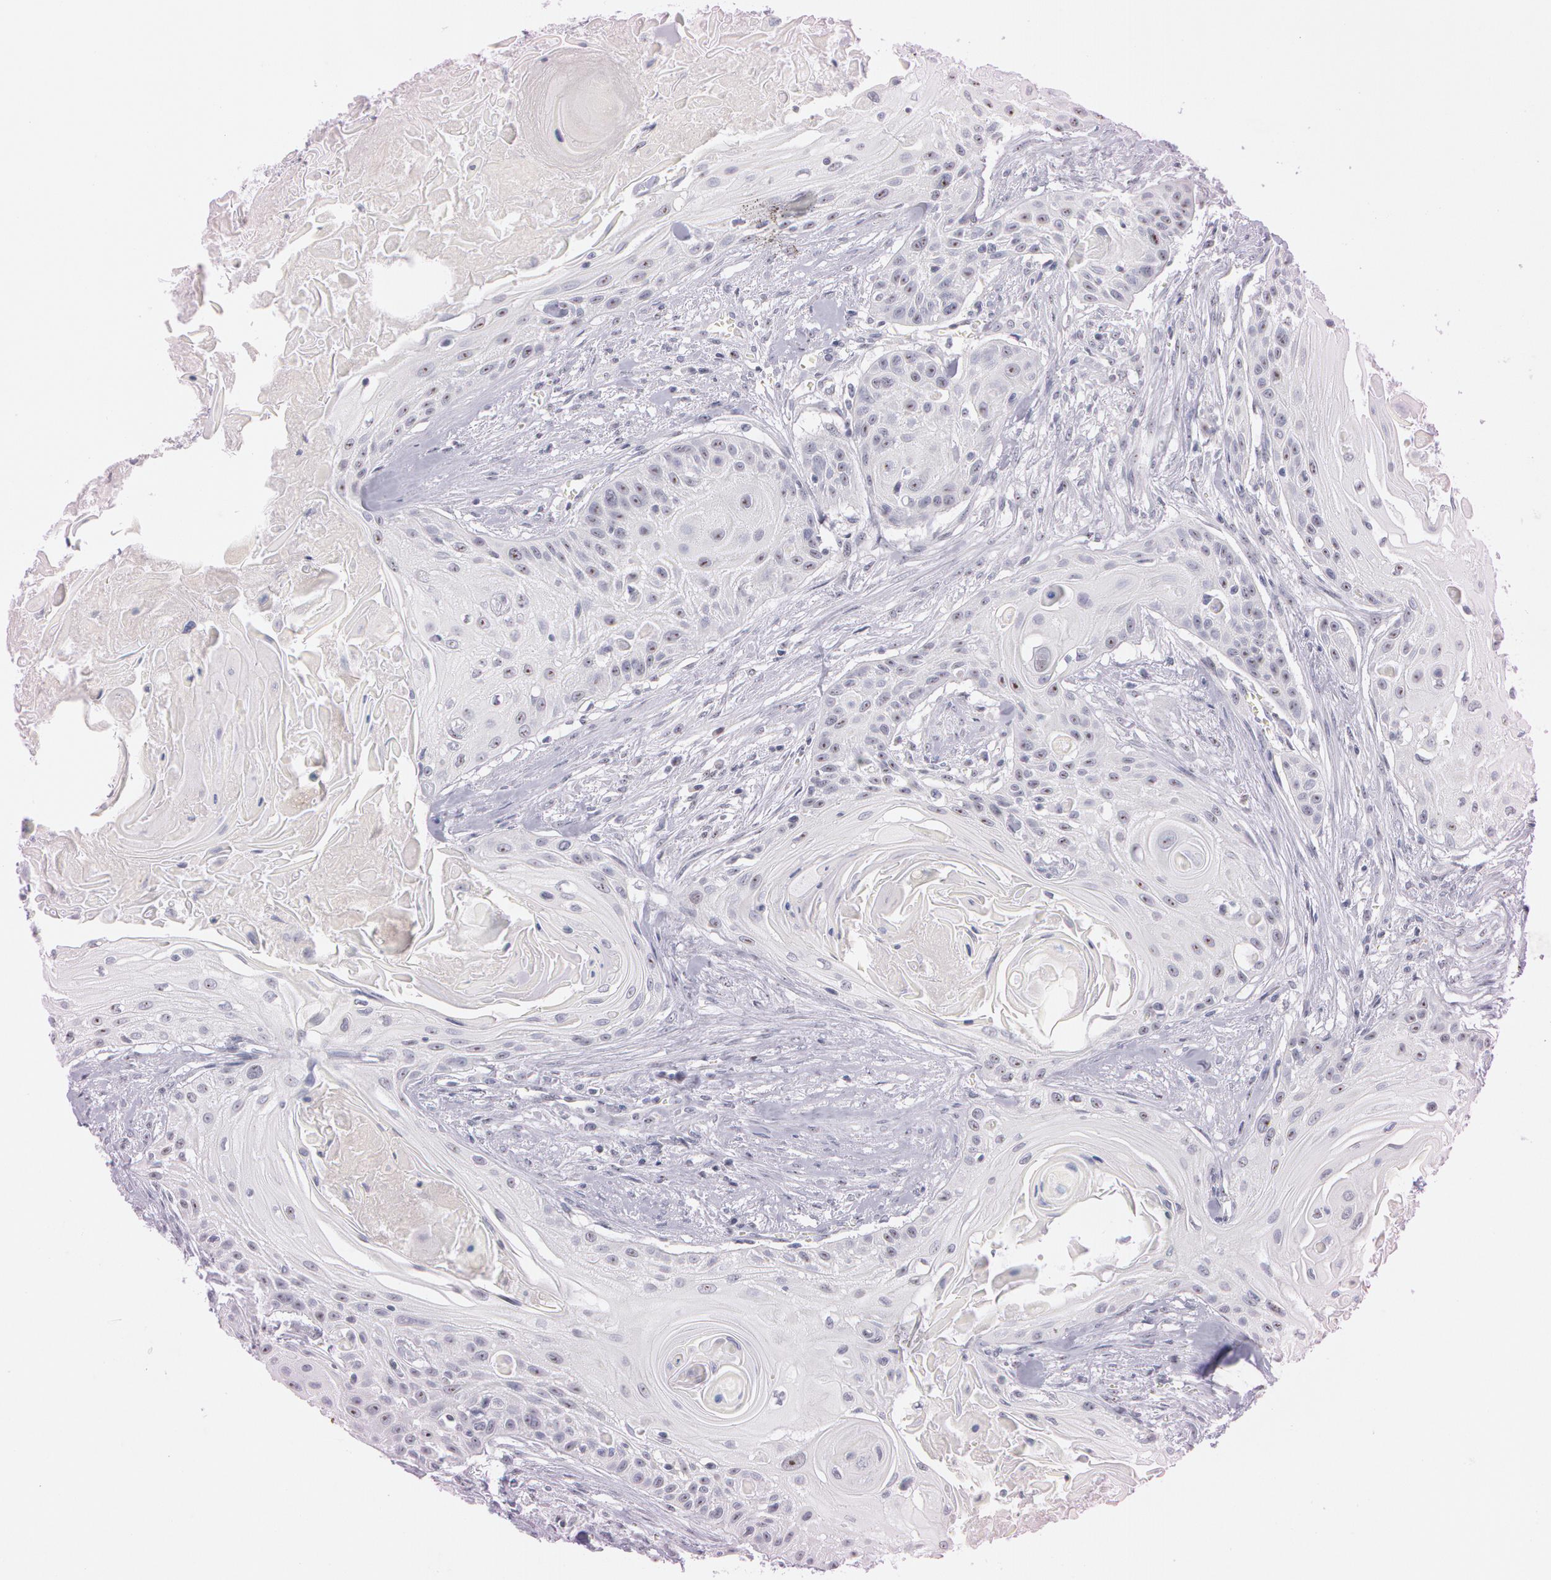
{"staining": {"intensity": "moderate", "quantity": "25%-75%", "location": "nuclear"}, "tissue": "head and neck cancer", "cell_type": "Tumor cells", "image_type": "cancer", "snomed": [{"axis": "morphology", "description": "Squamous cell carcinoma, NOS"}, {"axis": "morphology", "description": "Squamous cell carcinoma, metastatic, NOS"}, {"axis": "topography", "description": "Lymph node"}, {"axis": "topography", "description": "Salivary gland"}, {"axis": "topography", "description": "Head-Neck"}], "caption": "An image showing moderate nuclear staining in approximately 25%-75% of tumor cells in head and neck squamous cell carcinoma, as visualized by brown immunohistochemical staining.", "gene": "FBL", "patient": {"sex": "female", "age": 74}}